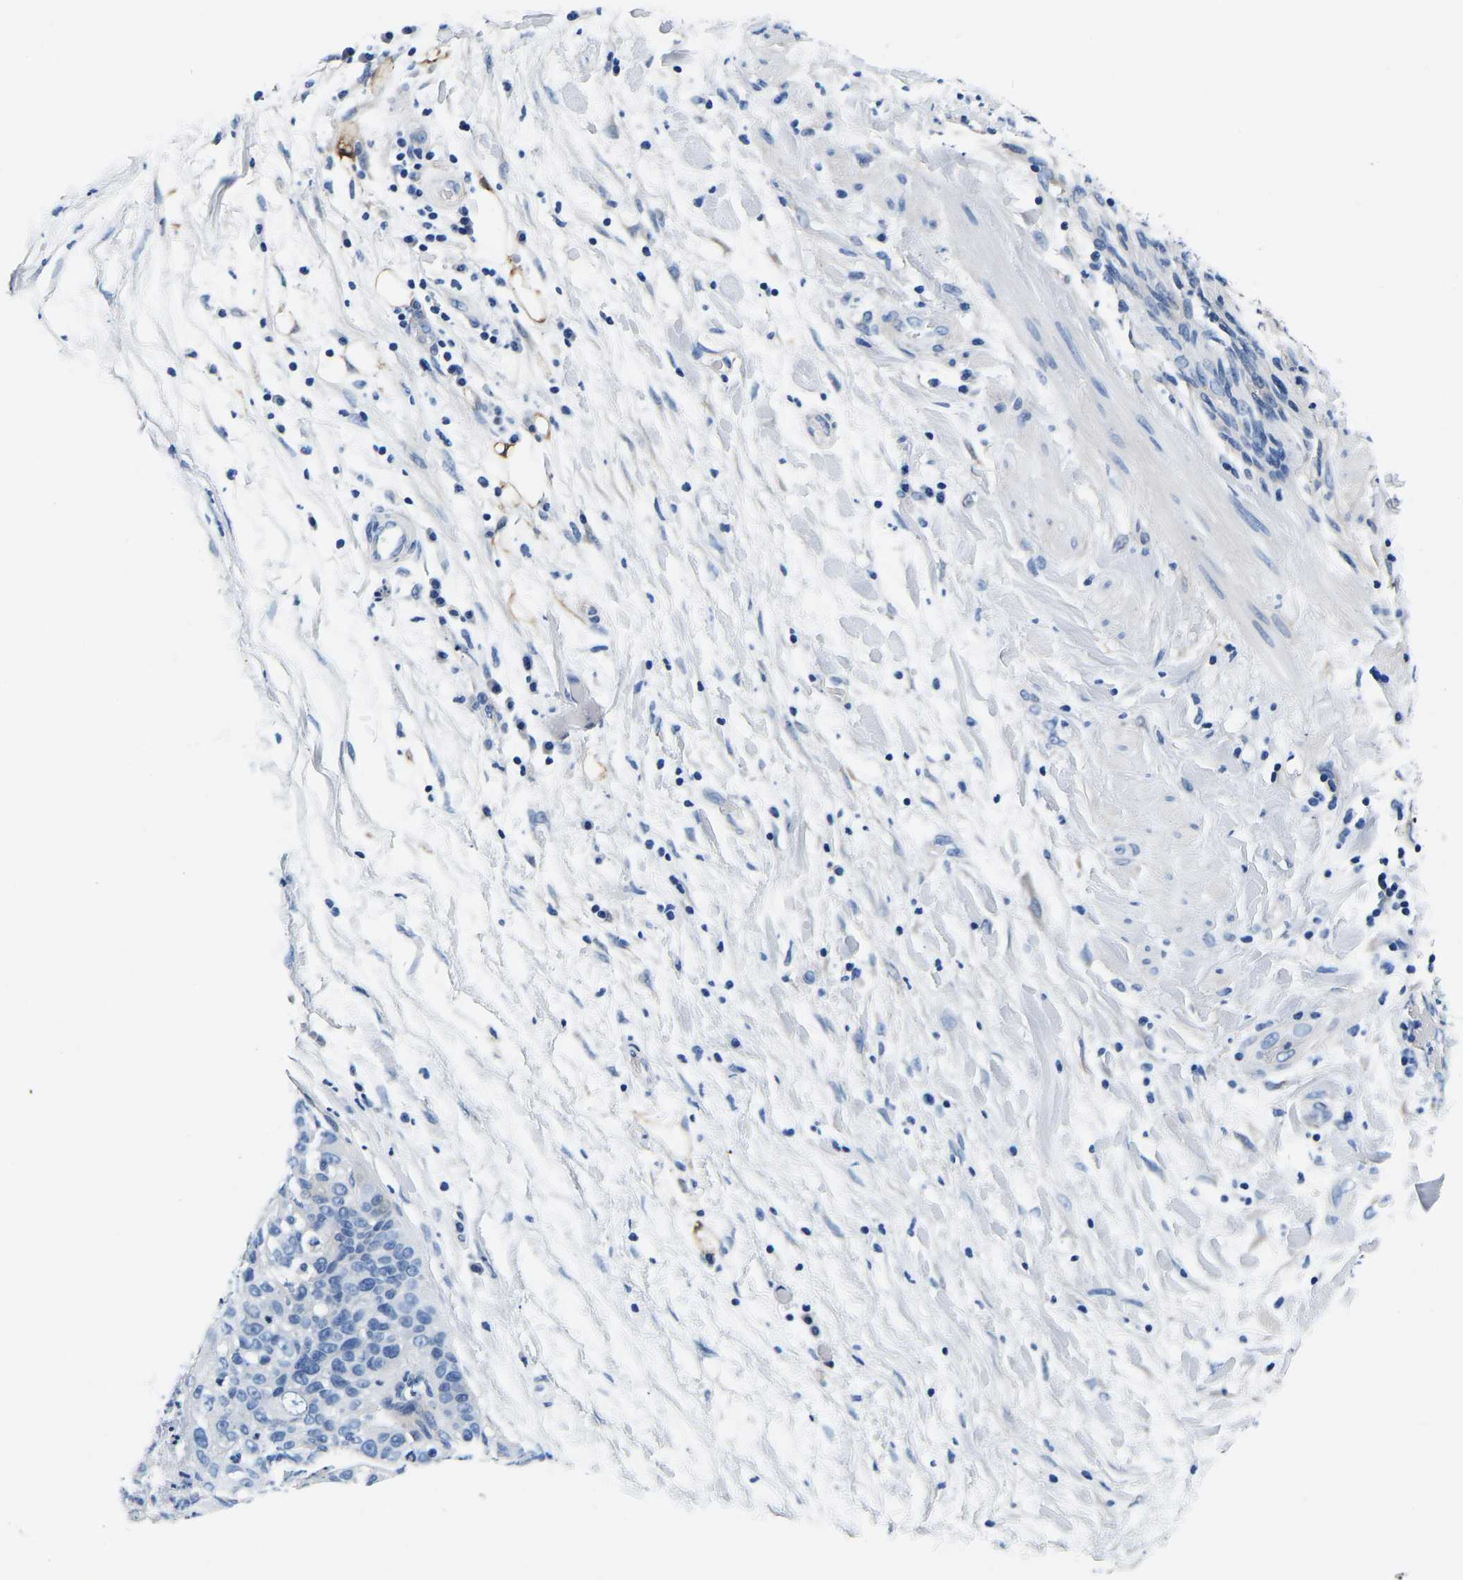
{"staining": {"intensity": "negative", "quantity": "none", "location": "none"}, "tissue": "lung cancer", "cell_type": "Tumor cells", "image_type": "cancer", "snomed": [{"axis": "morphology", "description": "Inflammation, NOS"}, {"axis": "morphology", "description": "Squamous cell carcinoma, NOS"}, {"axis": "topography", "description": "Lymph node"}, {"axis": "topography", "description": "Soft tissue"}, {"axis": "topography", "description": "Lung"}], "caption": "Lung cancer (squamous cell carcinoma) was stained to show a protein in brown. There is no significant expression in tumor cells.", "gene": "ACO1", "patient": {"sex": "male", "age": 66}}